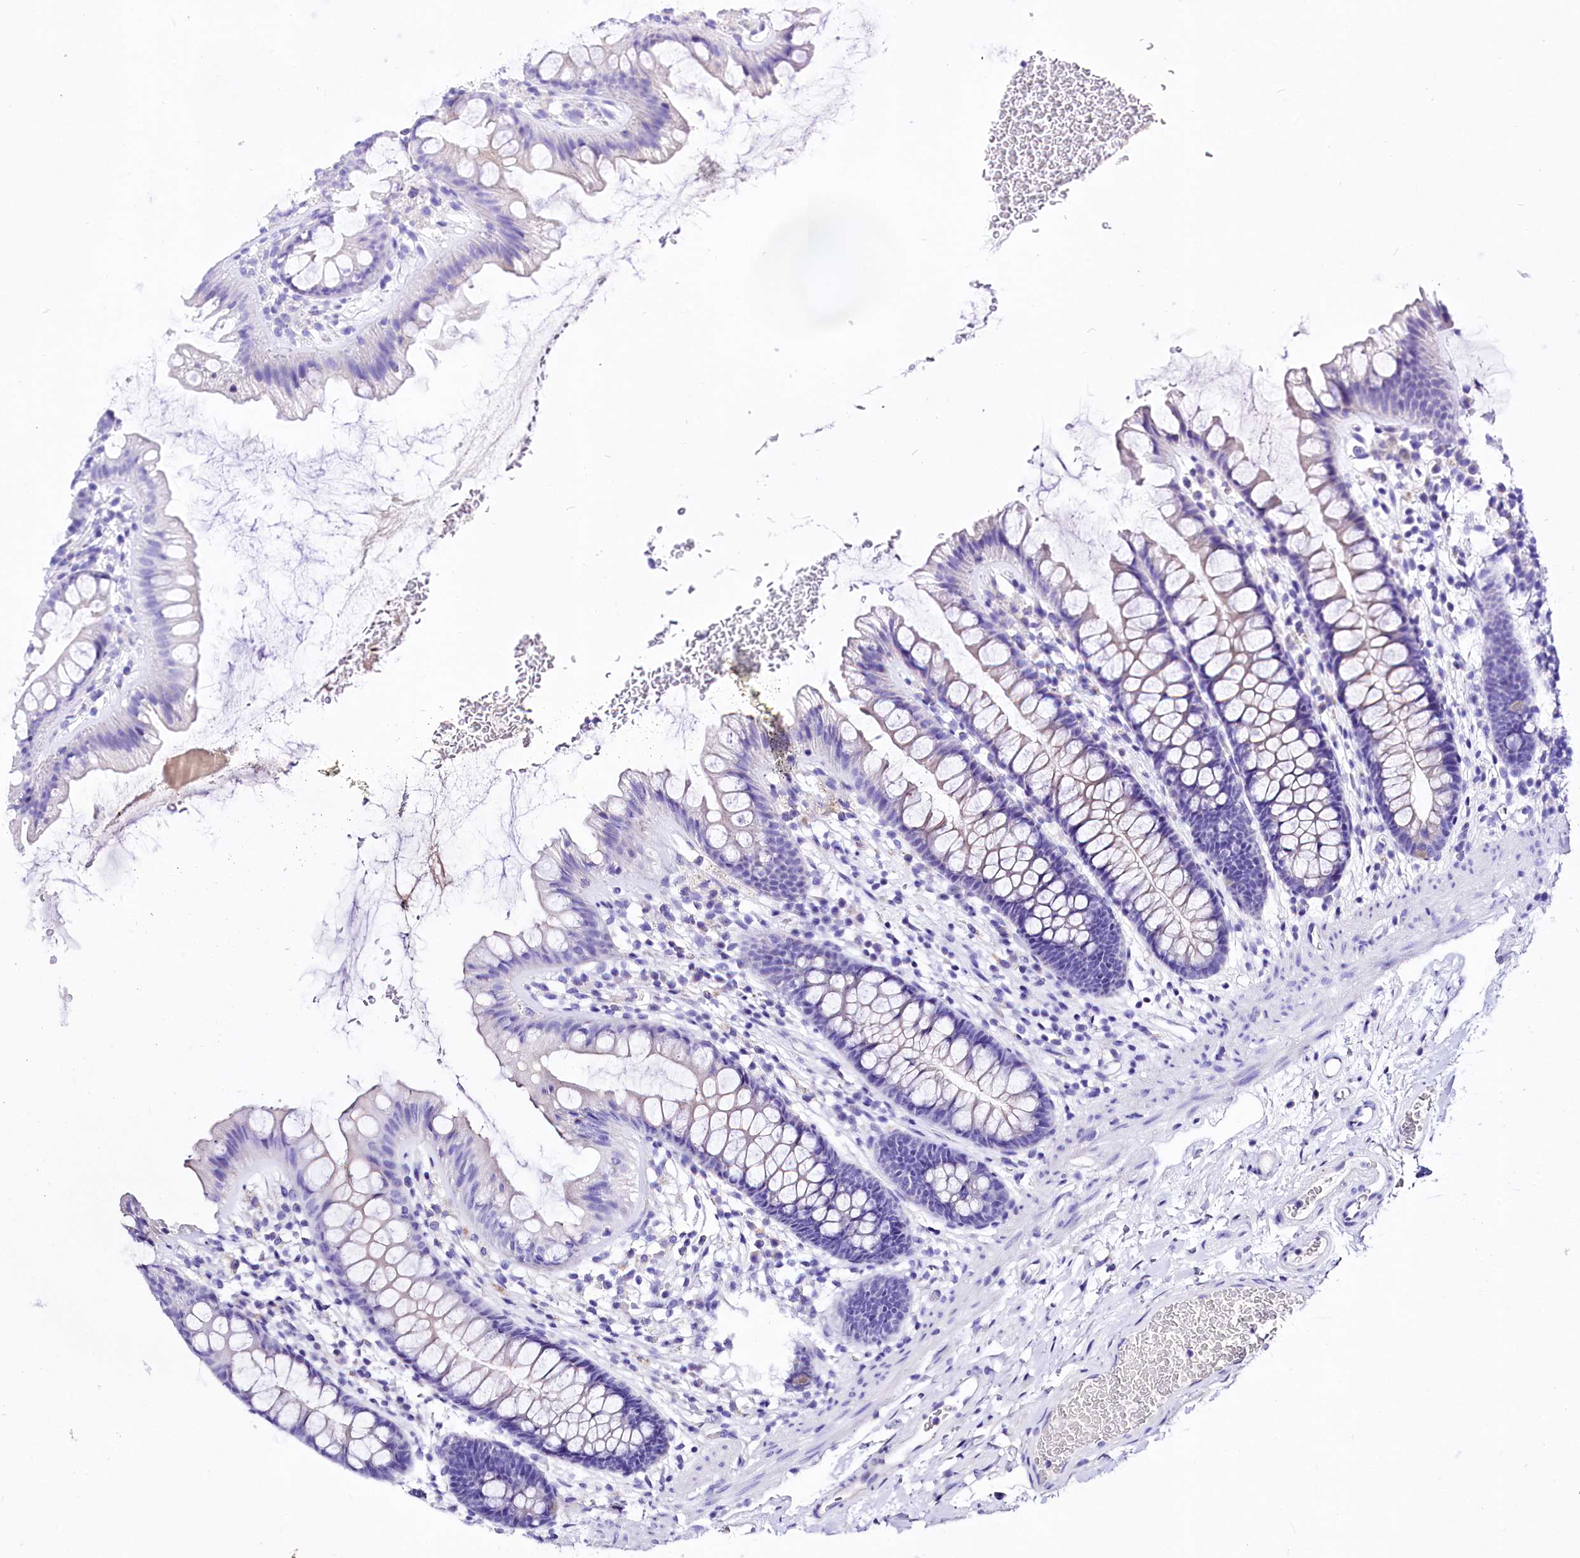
{"staining": {"intensity": "negative", "quantity": "none", "location": "none"}, "tissue": "colon", "cell_type": "Endothelial cells", "image_type": "normal", "snomed": [{"axis": "morphology", "description": "Normal tissue, NOS"}, {"axis": "topography", "description": "Colon"}], "caption": "This is a image of immunohistochemistry (IHC) staining of unremarkable colon, which shows no staining in endothelial cells. (DAB (3,3'-diaminobenzidine) immunohistochemistry with hematoxylin counter stain).", "gene": "A2ML1", "patient": {"sex": "female", "age": 62}}